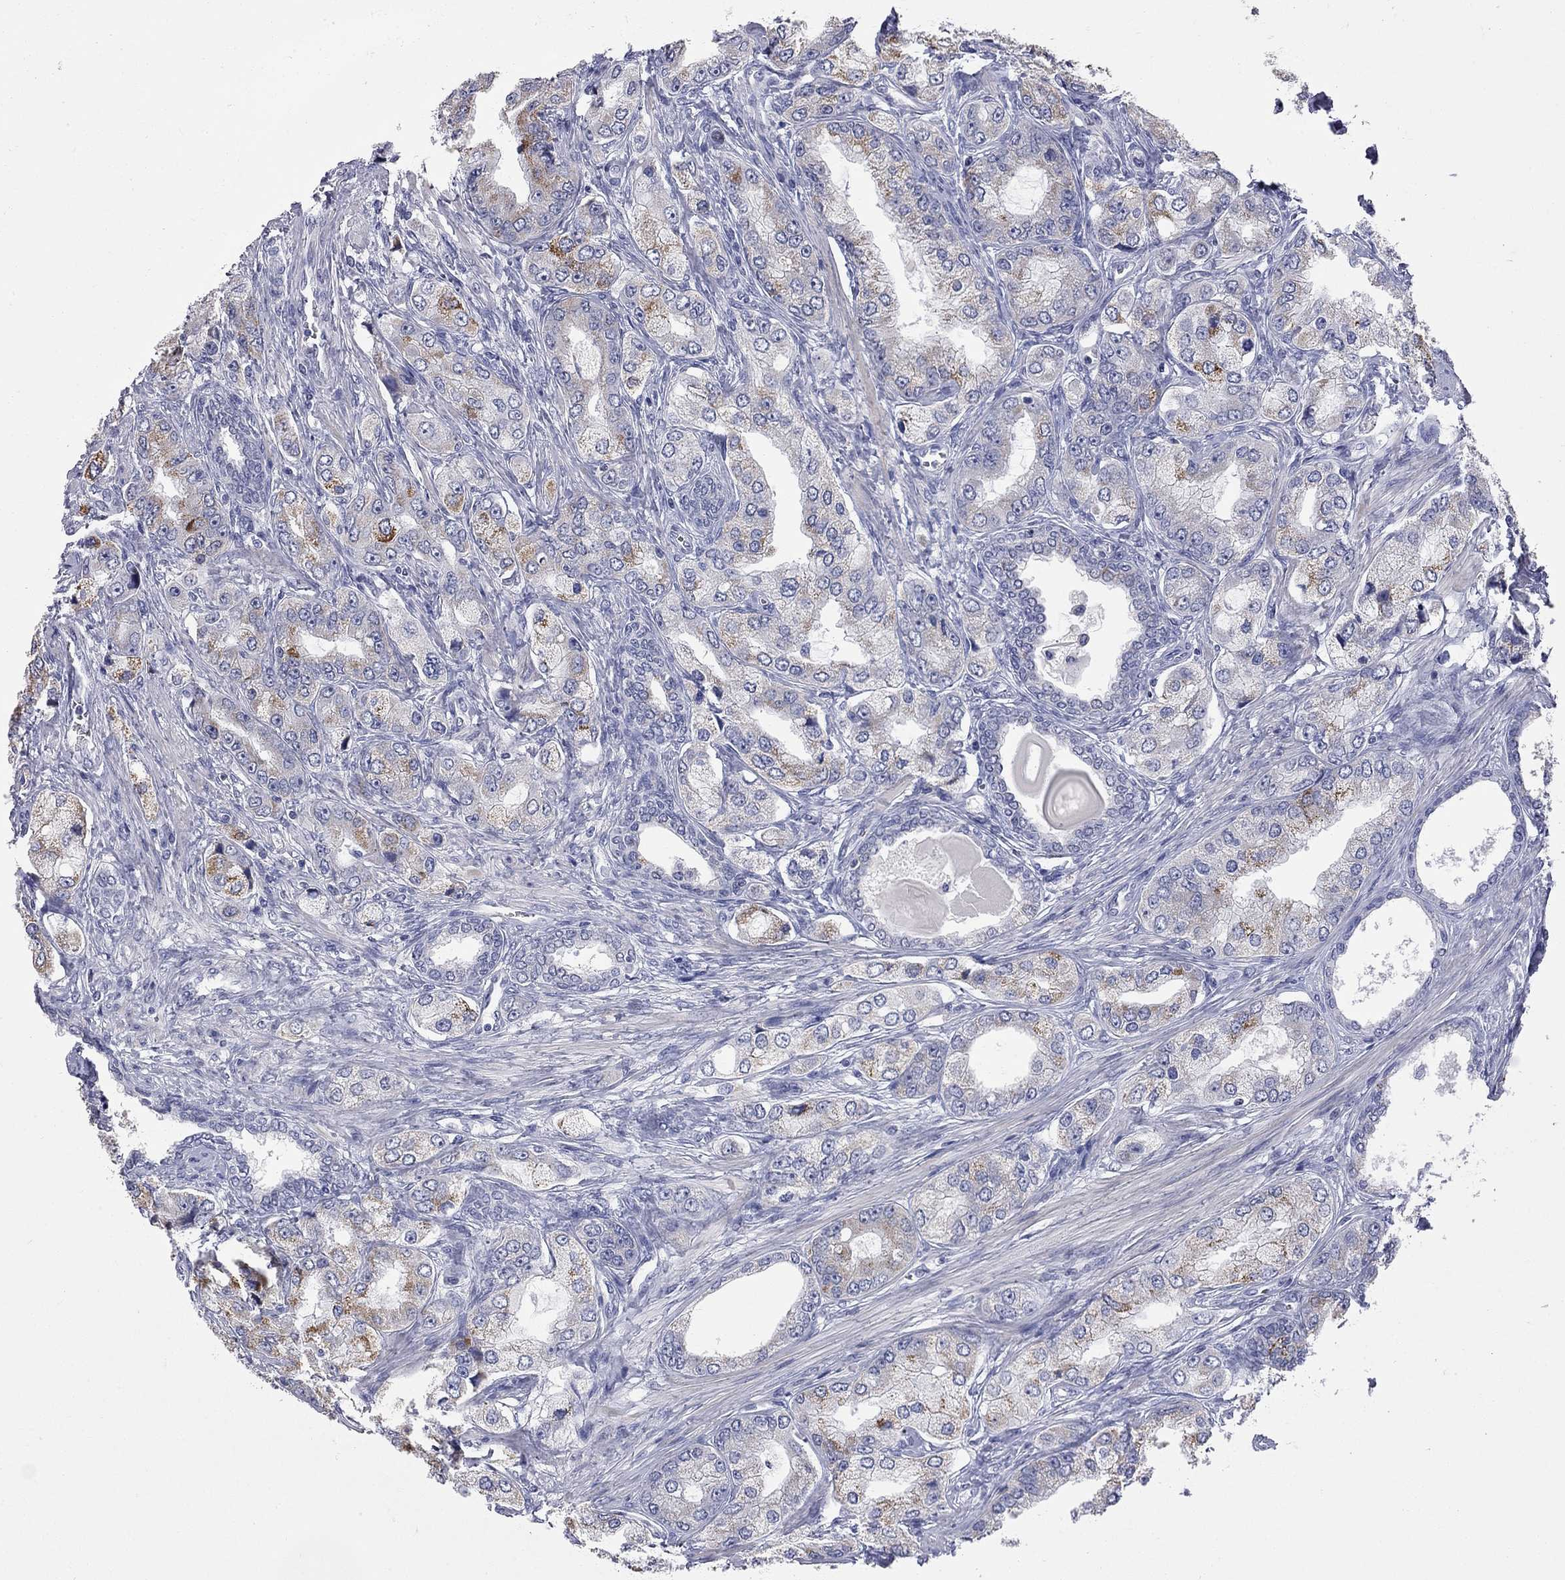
{"staining": {"intensity": "moderate", "quantity": "25%-75%", "location": "cytoplasmic/membranous"}, "tissue": "prostate cancer", "cell_type": "Tumor cells", "image_type": "cancer", "snomed": [{"axis": "morphology", "description": "Adenocarcinoma, Low grade"}, {"axis": "topography", "description": "Prostate"}], "caption": "The histopathology image displays a brown stain indicating the presence of a protein in the cytoplasmic/membranous of tumor cells in prostate adenocarcinoma (low-grade).", "gene": "FAM221B", "patient": {"sex": "male", "age": 69}}